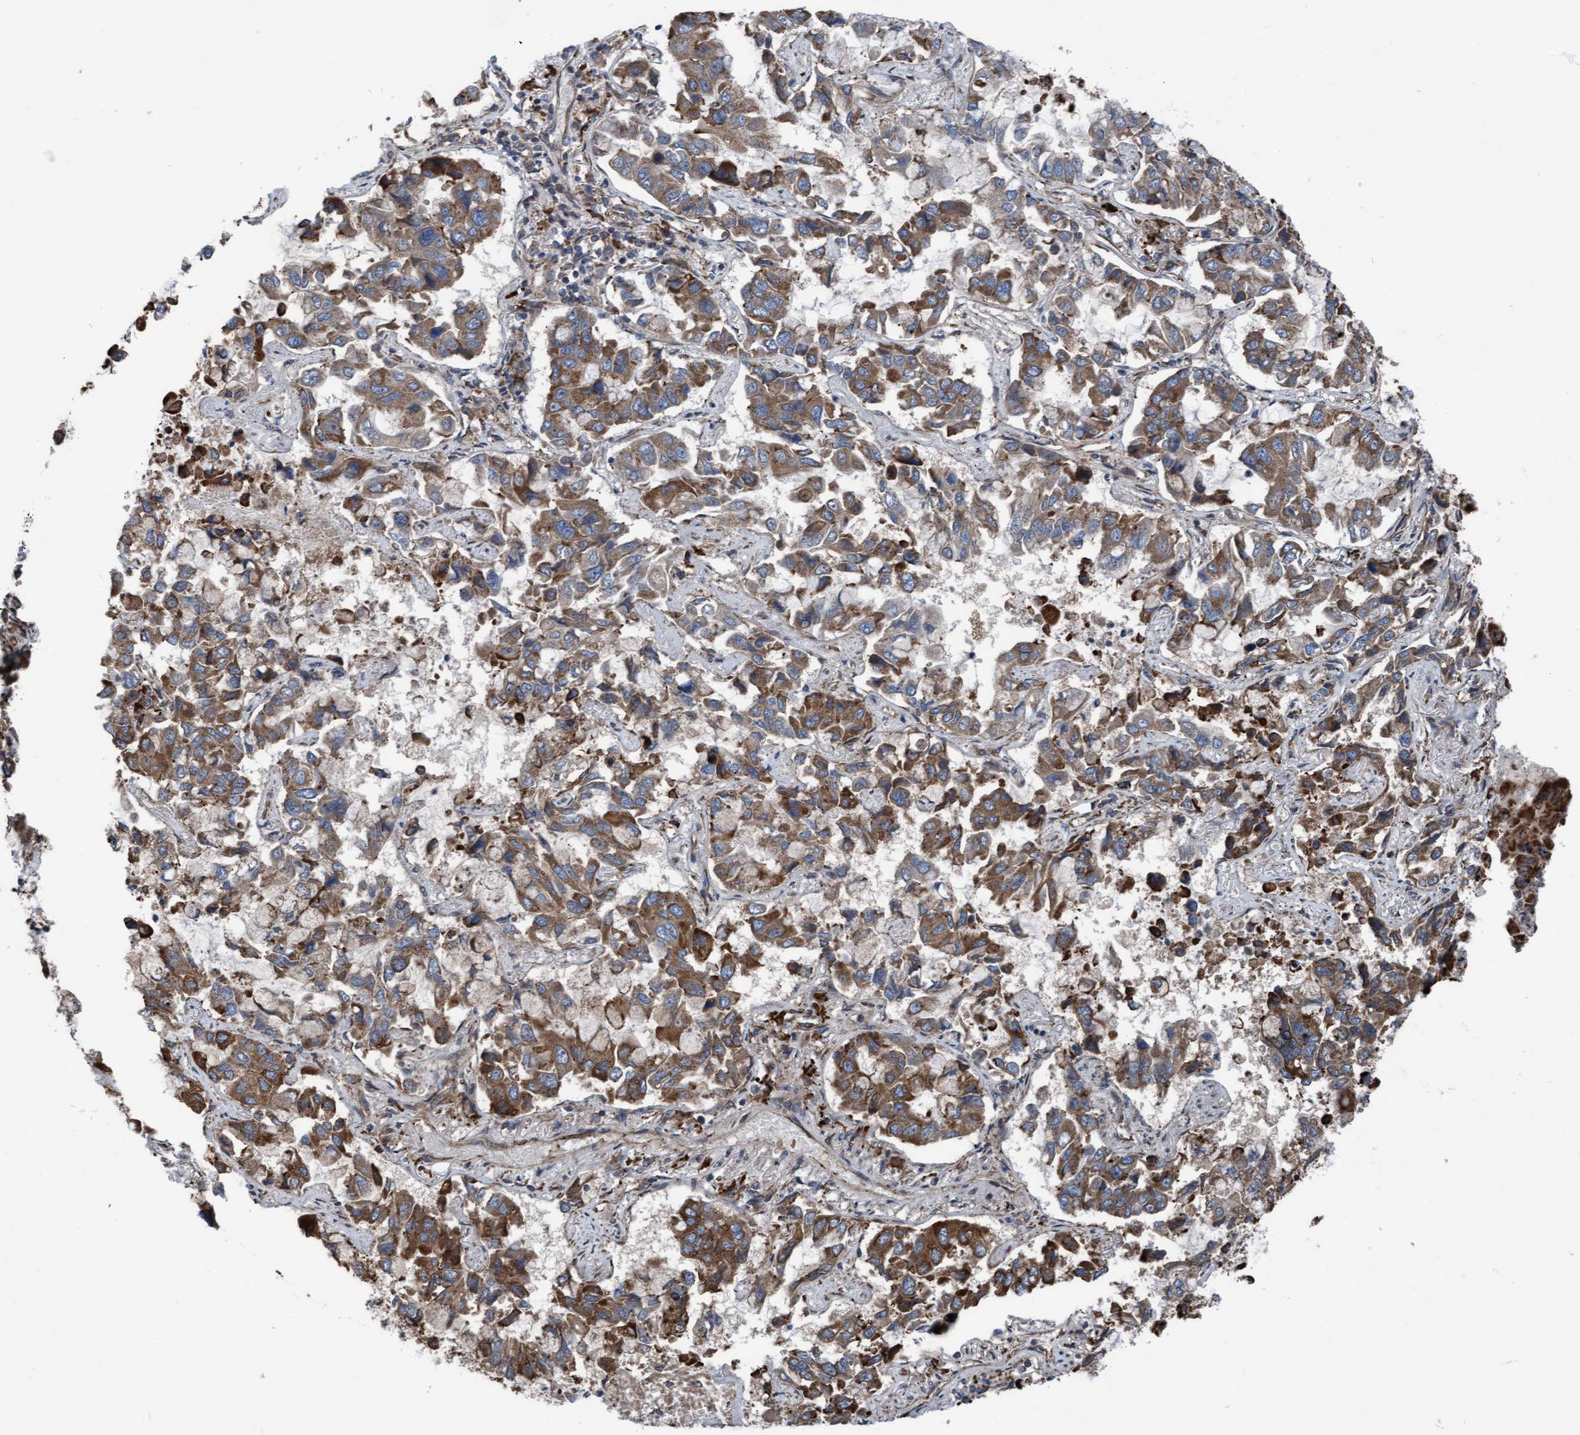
{"staining": {"intensity": "moderate", "quantity": ">75%", "location": "cytoplasmic/membranous"}, "tissue": "lung cancer", "cell_type": "Tumor cells", "image_type": "cancer", "snomed": [{"axis": "morphology", "description": "Adenocarcinoma, NOS"}, {"axis": "topography", "description": "Lung"}], "caption": "Human lung adenocarcinoma stained with a brown dye exhibits moderate cytoplasmic/membranous positive positivity in about >75% of tumor cells.", "gene": "RAP1GAP2", "patient": {"sex": "male", "age": 64}}